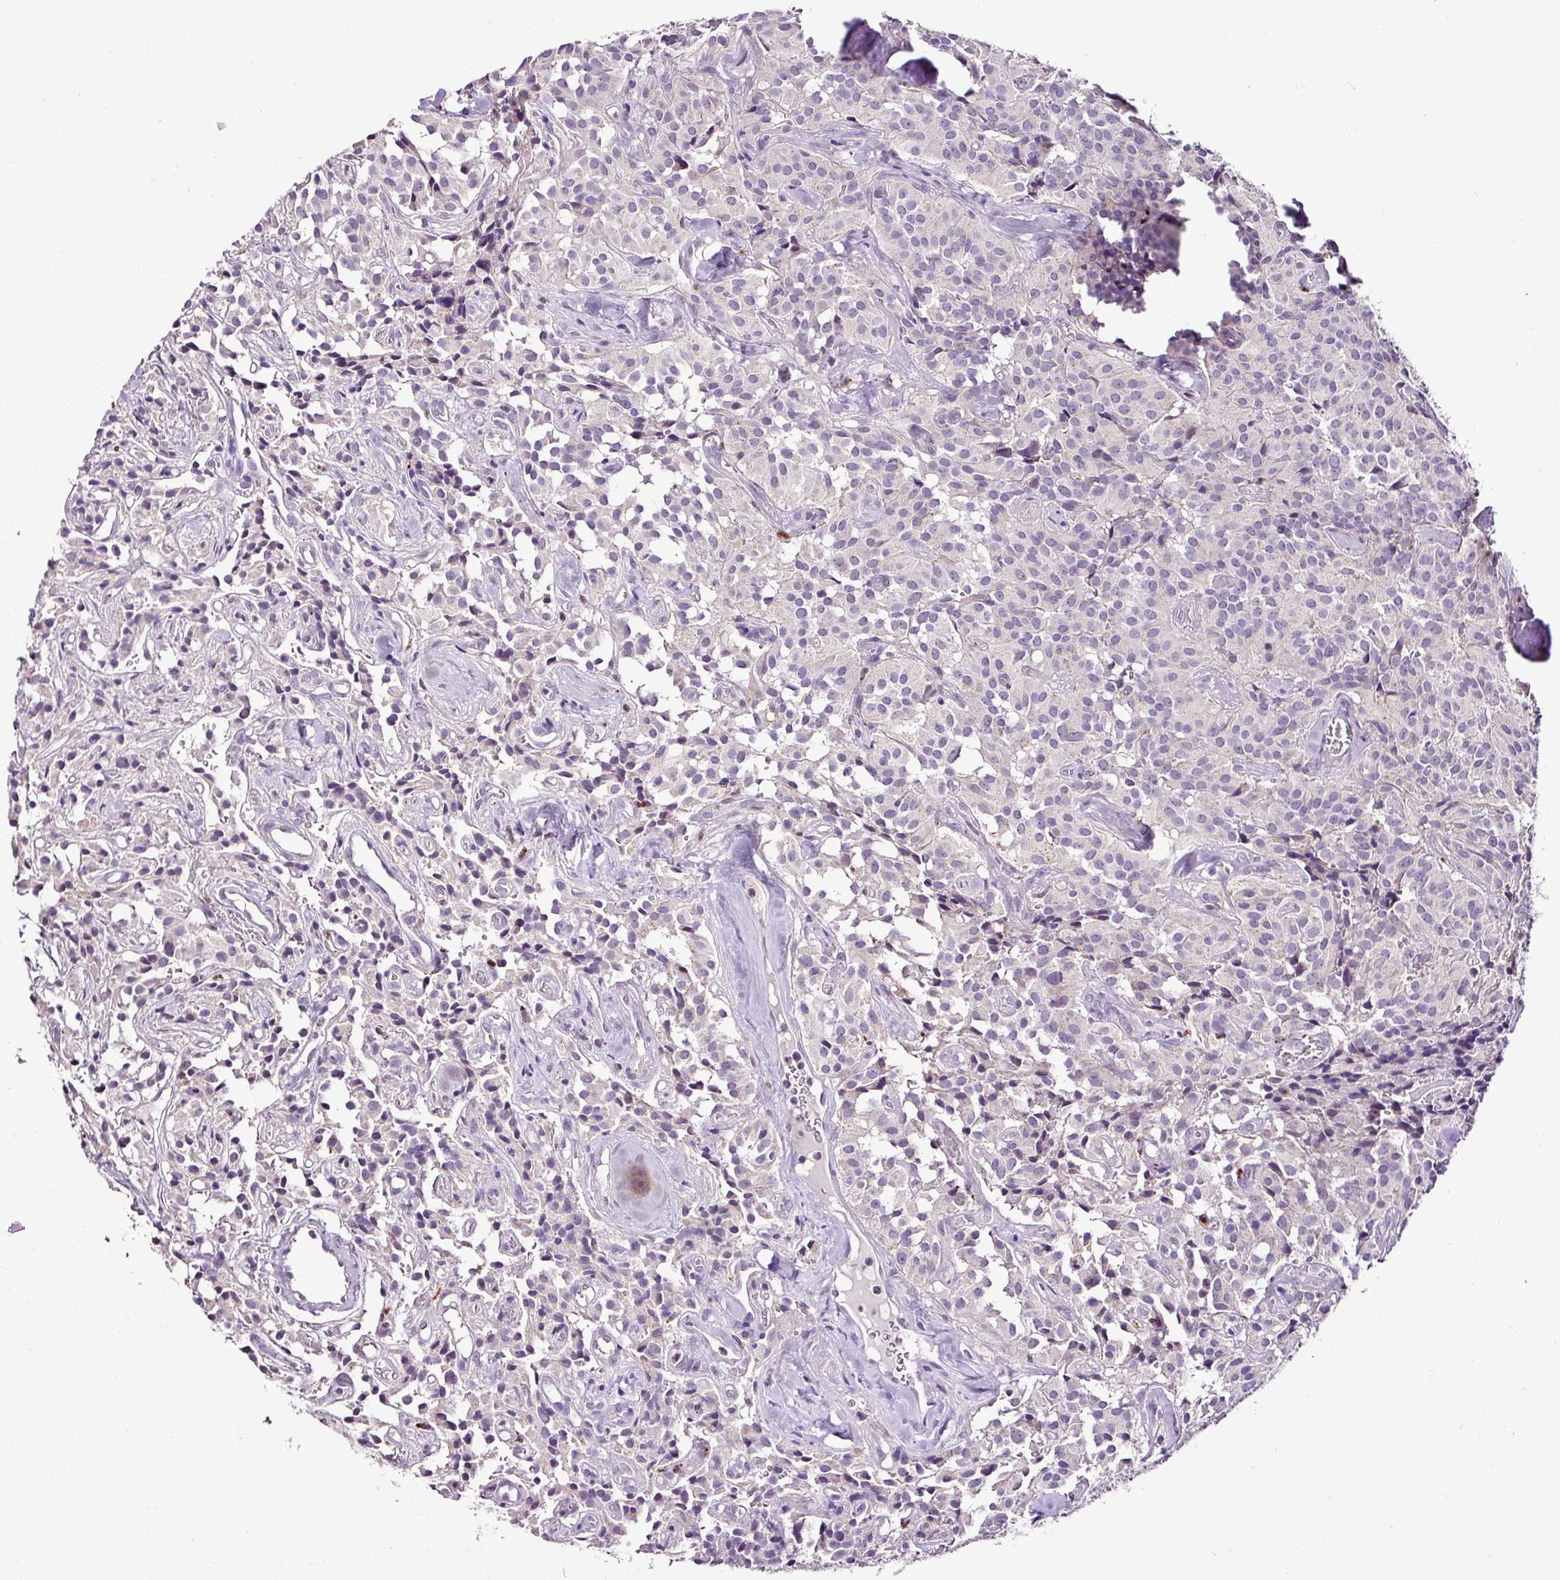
{"staining": {"intensity": "negative", "quantity": "none", "location": "none"}, "tissue": "glioma", "cell_type": "Tumor cells", "image_type": "cancer", "snomed": [{"axis": "morphology", "description": "Glioma, malignant, Low grade"}, {"axis": "topography", "description": "Brain"}], "caption": "A micrograph of human glioma is negative for staining in tumor cells.", "gene": "ESR1", "patient": {"sex": "male", "age": 42}}